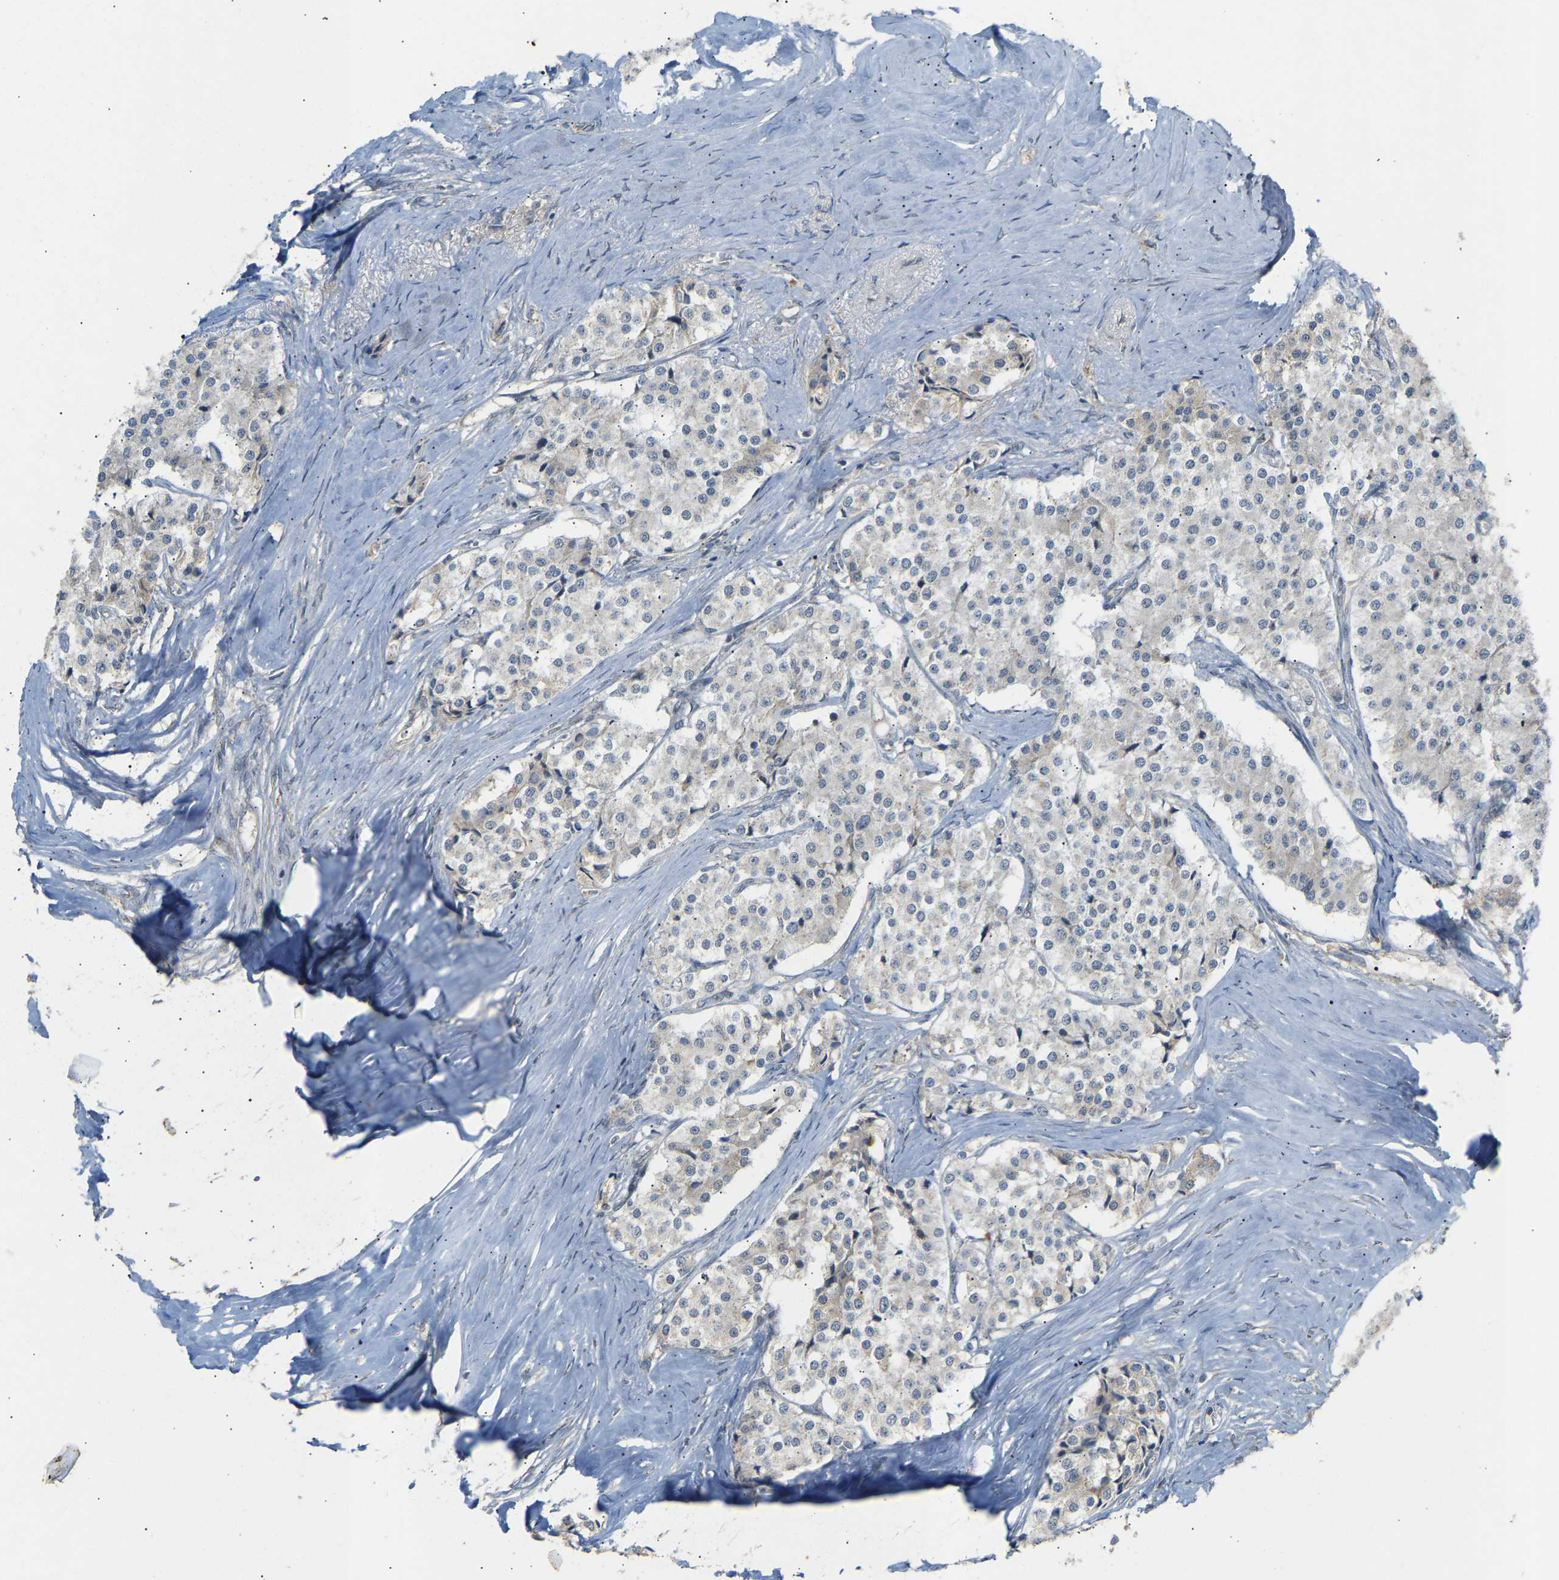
{"staining": {"intensity": "negative", "quantity": "none", "location": "none"}, "tissue": "carcinoid", "cell_type": "Tumor cells", "image_type": "cancer", "snomed": [{"axis": "morphology", "description": "Carcinoid, malignant, NOS"}, {"axis": "topography", "description": "Colon"}], "caption": "Immunohistochemistry photomicrograph of neoplastic tissue: carcinoid stained with DAB demonstrates no significant protein staining in tumor cells.", "gene": "PTPN4", "patient": {"sex": "female", "age": 52}}